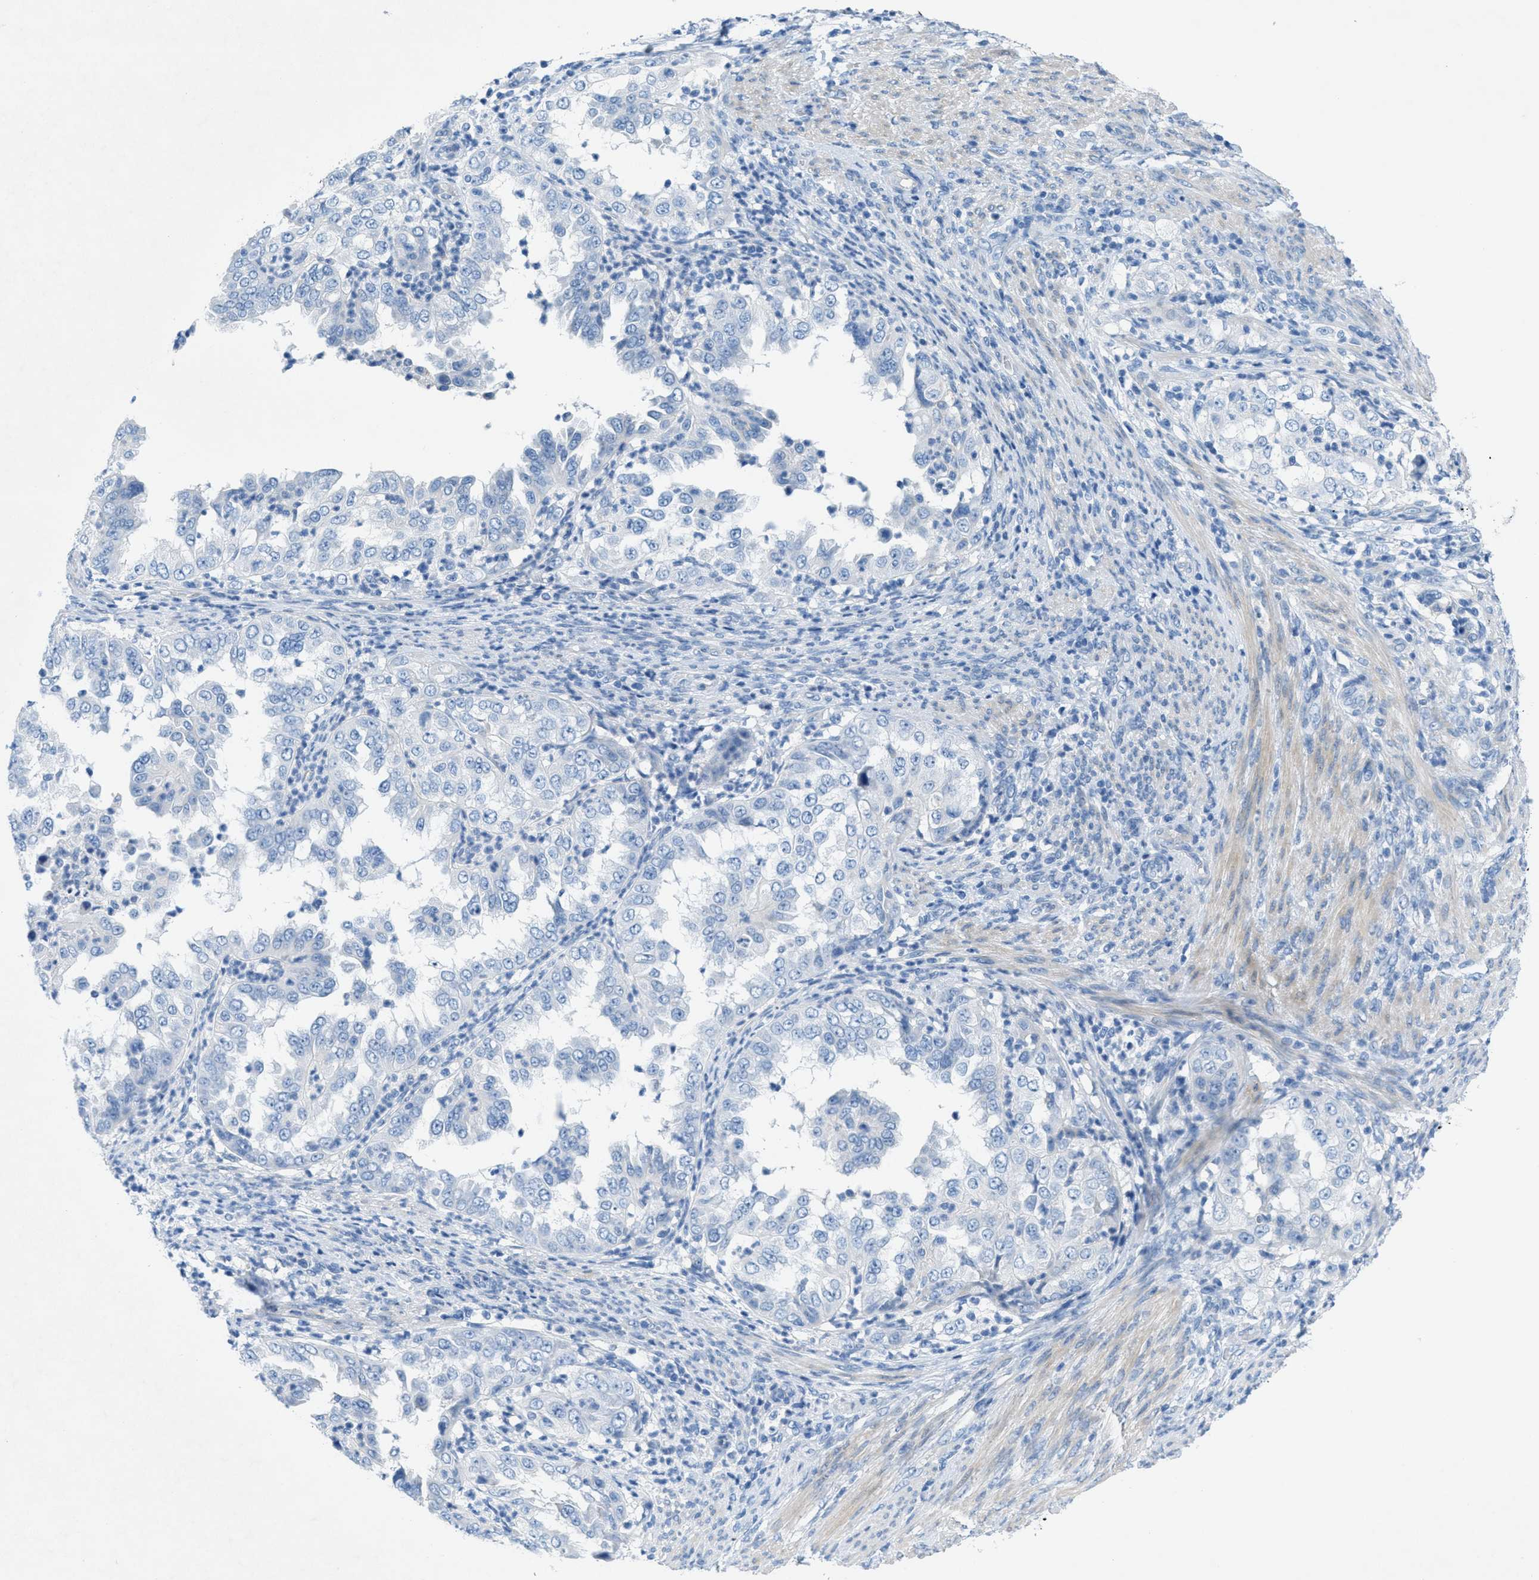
{"staining": {"intensity": "negative", "quantity": "none", "location": "none"}, "tissue": "endometrial cancer", "cell_type": "Tumor cells", "image_type": "cancer", "snomed": [{"axis": "morphology", "description": "Adenocarcinoma, NOS"}, {"axis": "topography", "description": "Endometrium"}], "caption": "Micrograph shows no significant protein staining in tumor cells of adenocarcinoma (endometrial).", "gene": "GALNT17", "patient": {"sex": "female", "age": 85}}